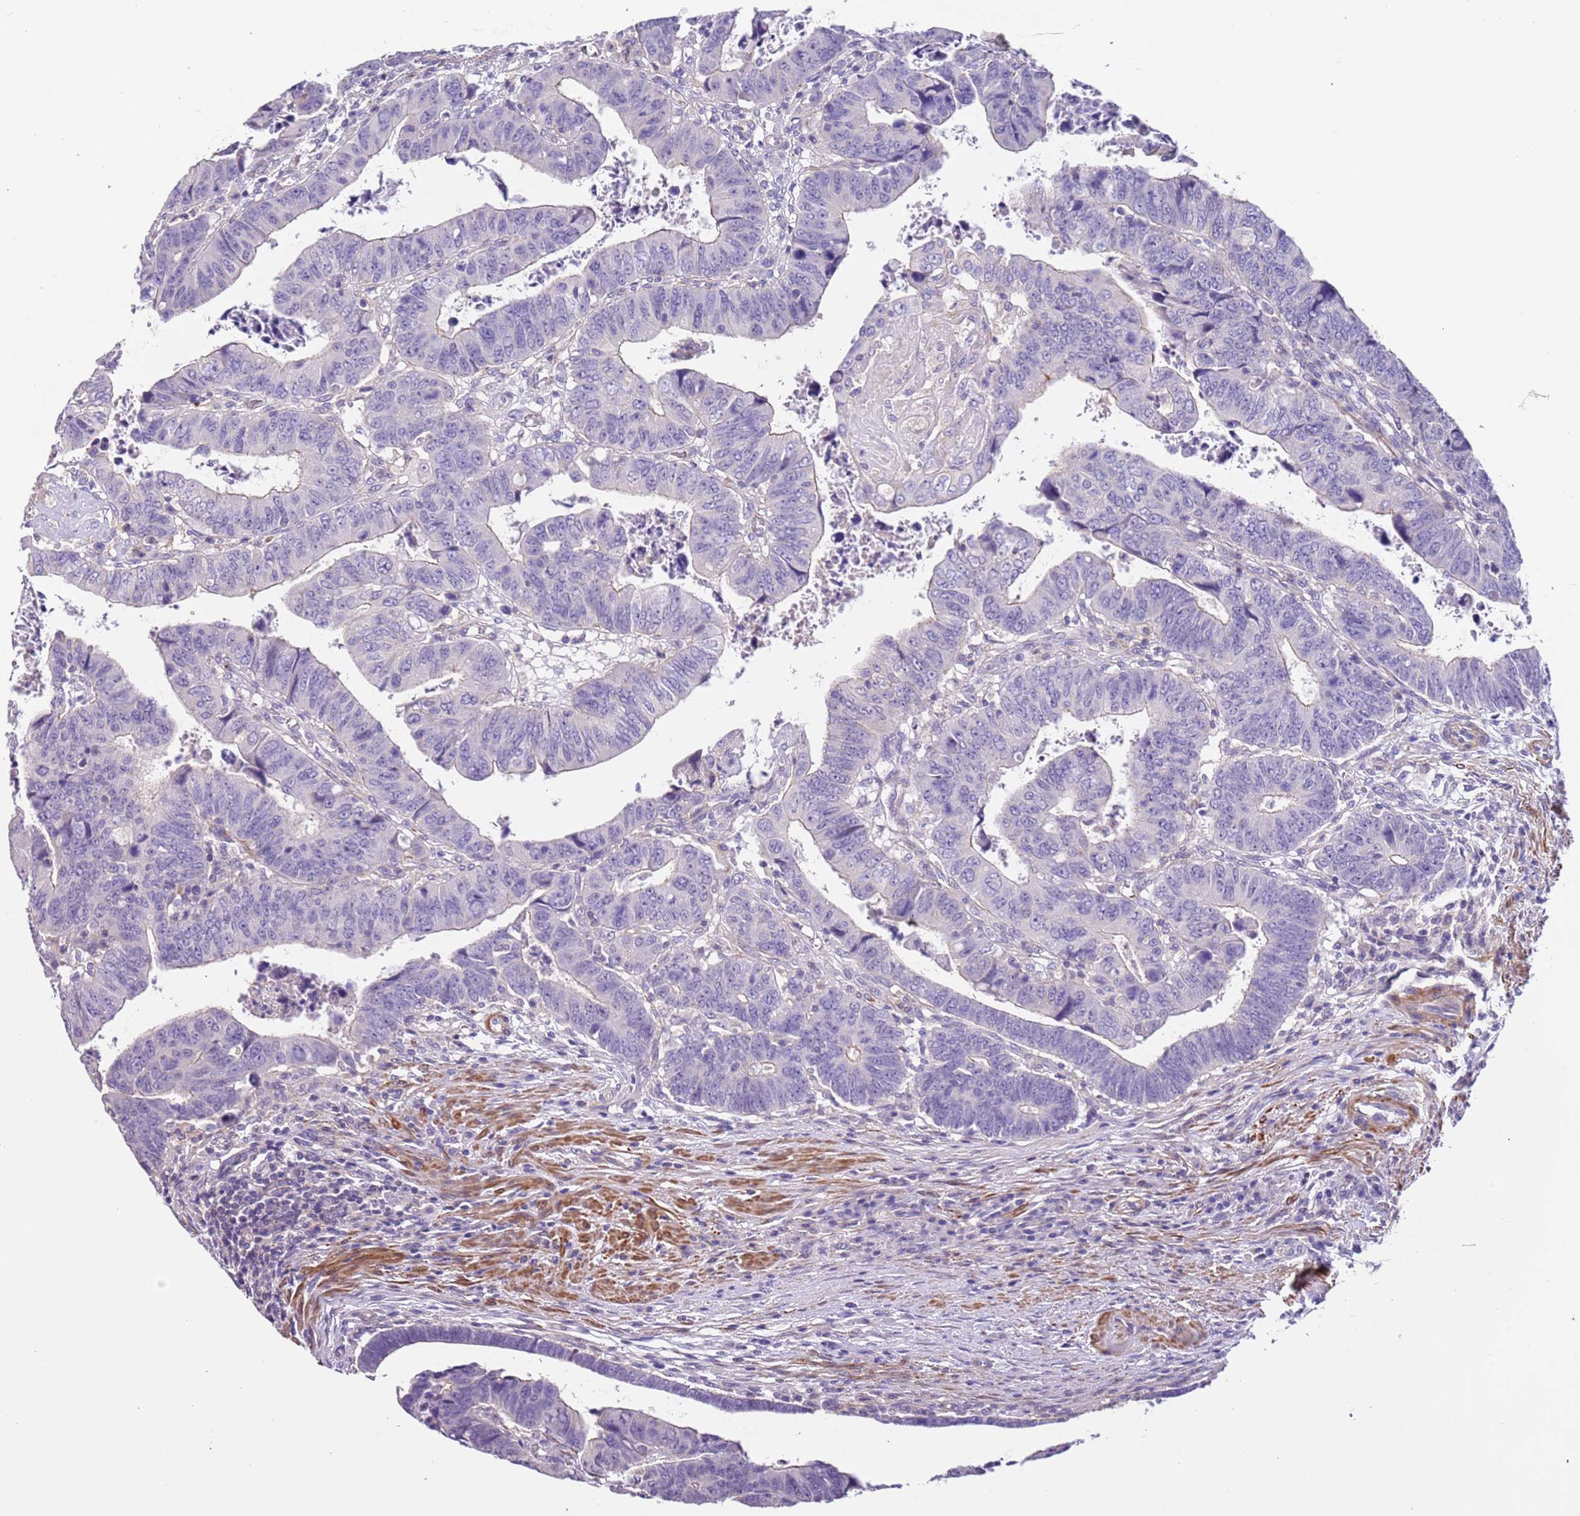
{"staining": {"intensity": "negative", "quantity": "none", "location": "none"}, "tissue": "colorectal cancer", "cell_type": "Tumor cells", "image_type": "cancer", "snomed": [{"axis": "morphology", "description": "Normal tissue, NOS"}, {"axis": "morphology", "description": "Adenocarcinoma, NOS"}, {"axis": "topography", "description": "Rectum"}], "caption": "Image shows no significant protein expression in tumor cells of colorectal cancer (adenocarcinoma).", "gene": "PCGF2", "patient": {"sex": "female", "age": 65}}